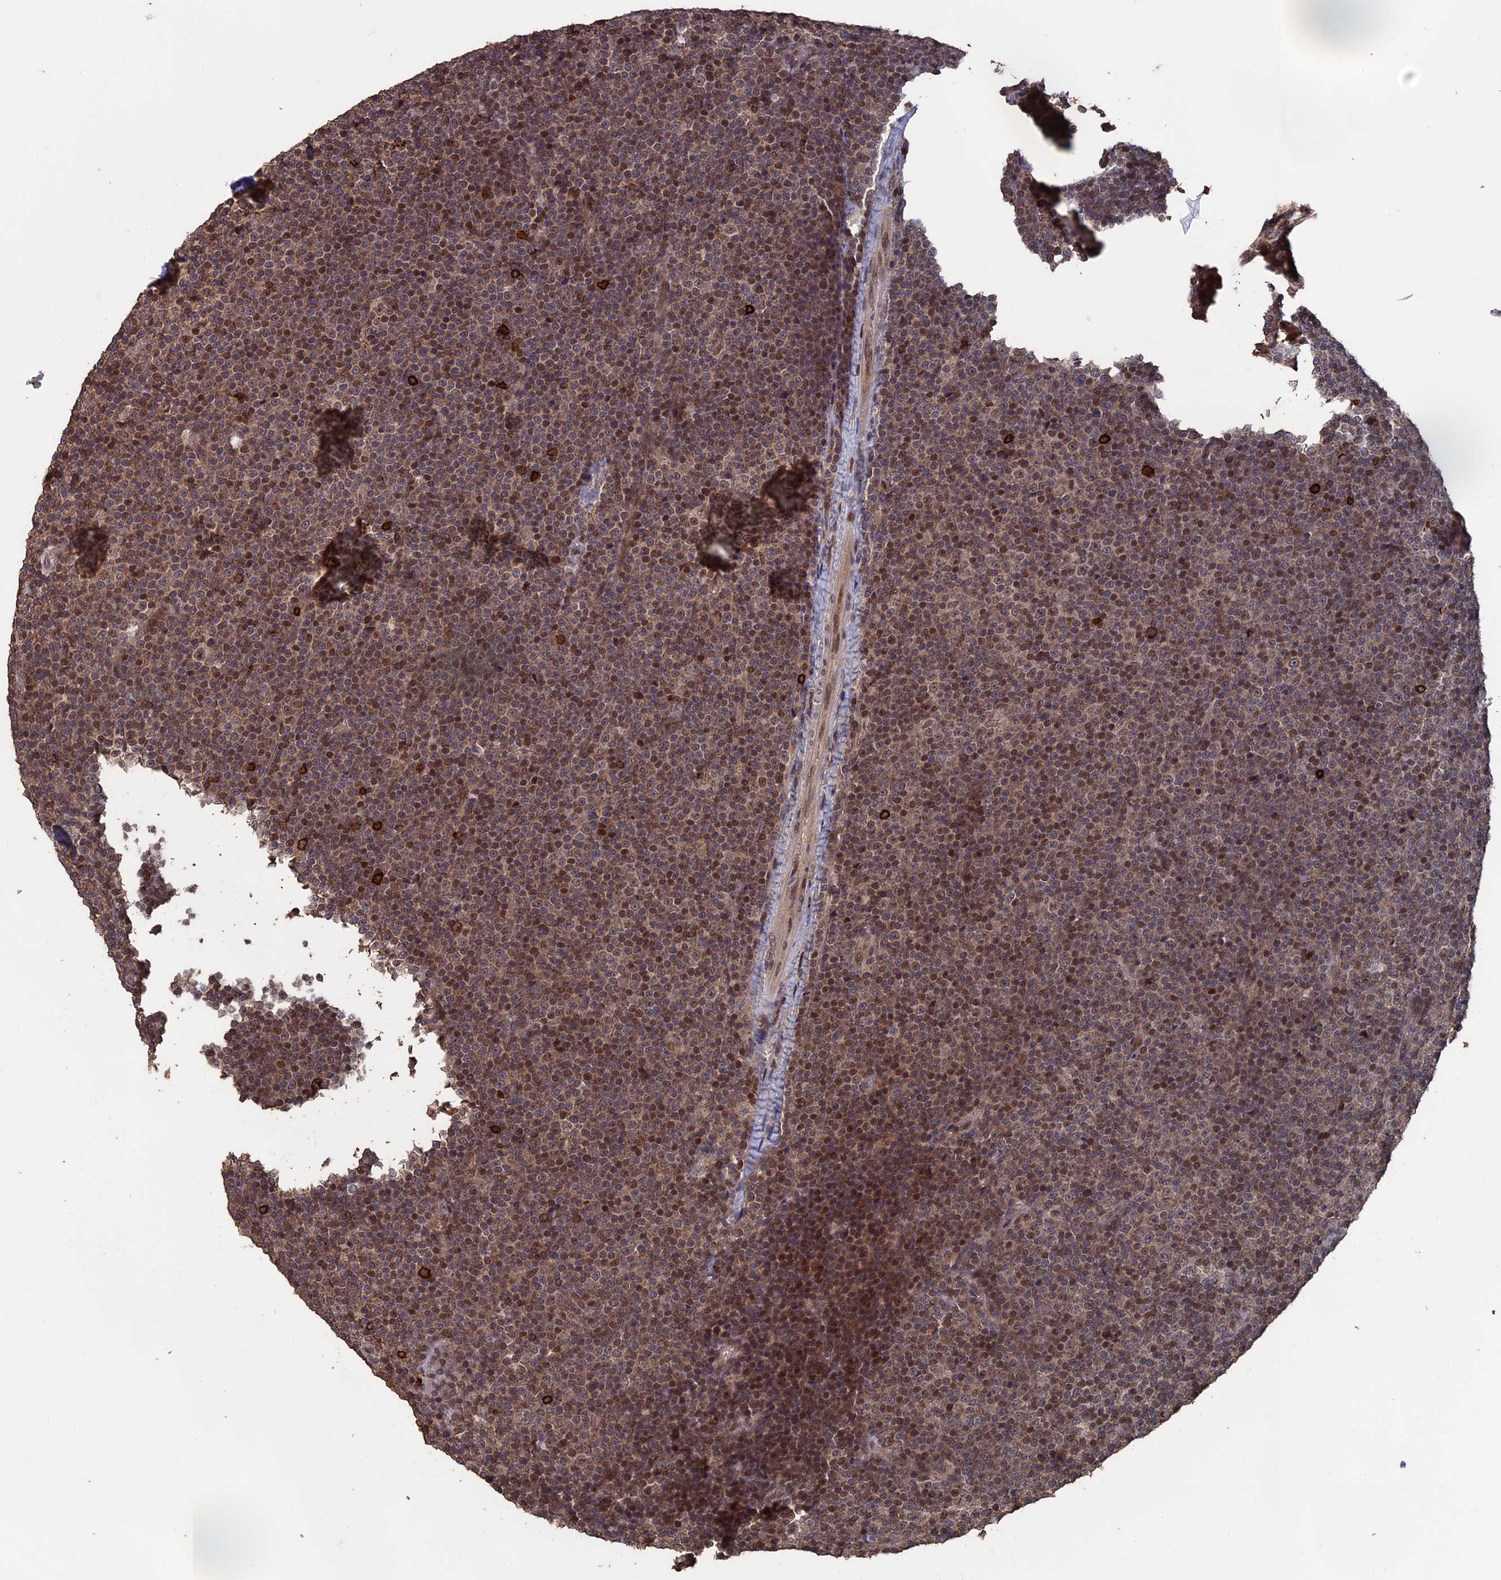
{"staining": {"intensity": "moderate", "quantity": ">75%", "location": "nuclear"}, "tissue": "lymphoma", "cell_type": "Tumor cells", "image_type": "cancer", "snomed": [{"axis": "morphology", "description": "Malignant lymphoma, non-Hodgkin's type, Low grade"}, {"axis": "topography", "description": "Lymph node"}], "caption": "Brown immunohistochemical staining in lymphoma exhibits moderate nuclear staining in about >75% of tumor cells.", "gene": "MYBL2", "patient": {"sex": "female", "age": 67}}